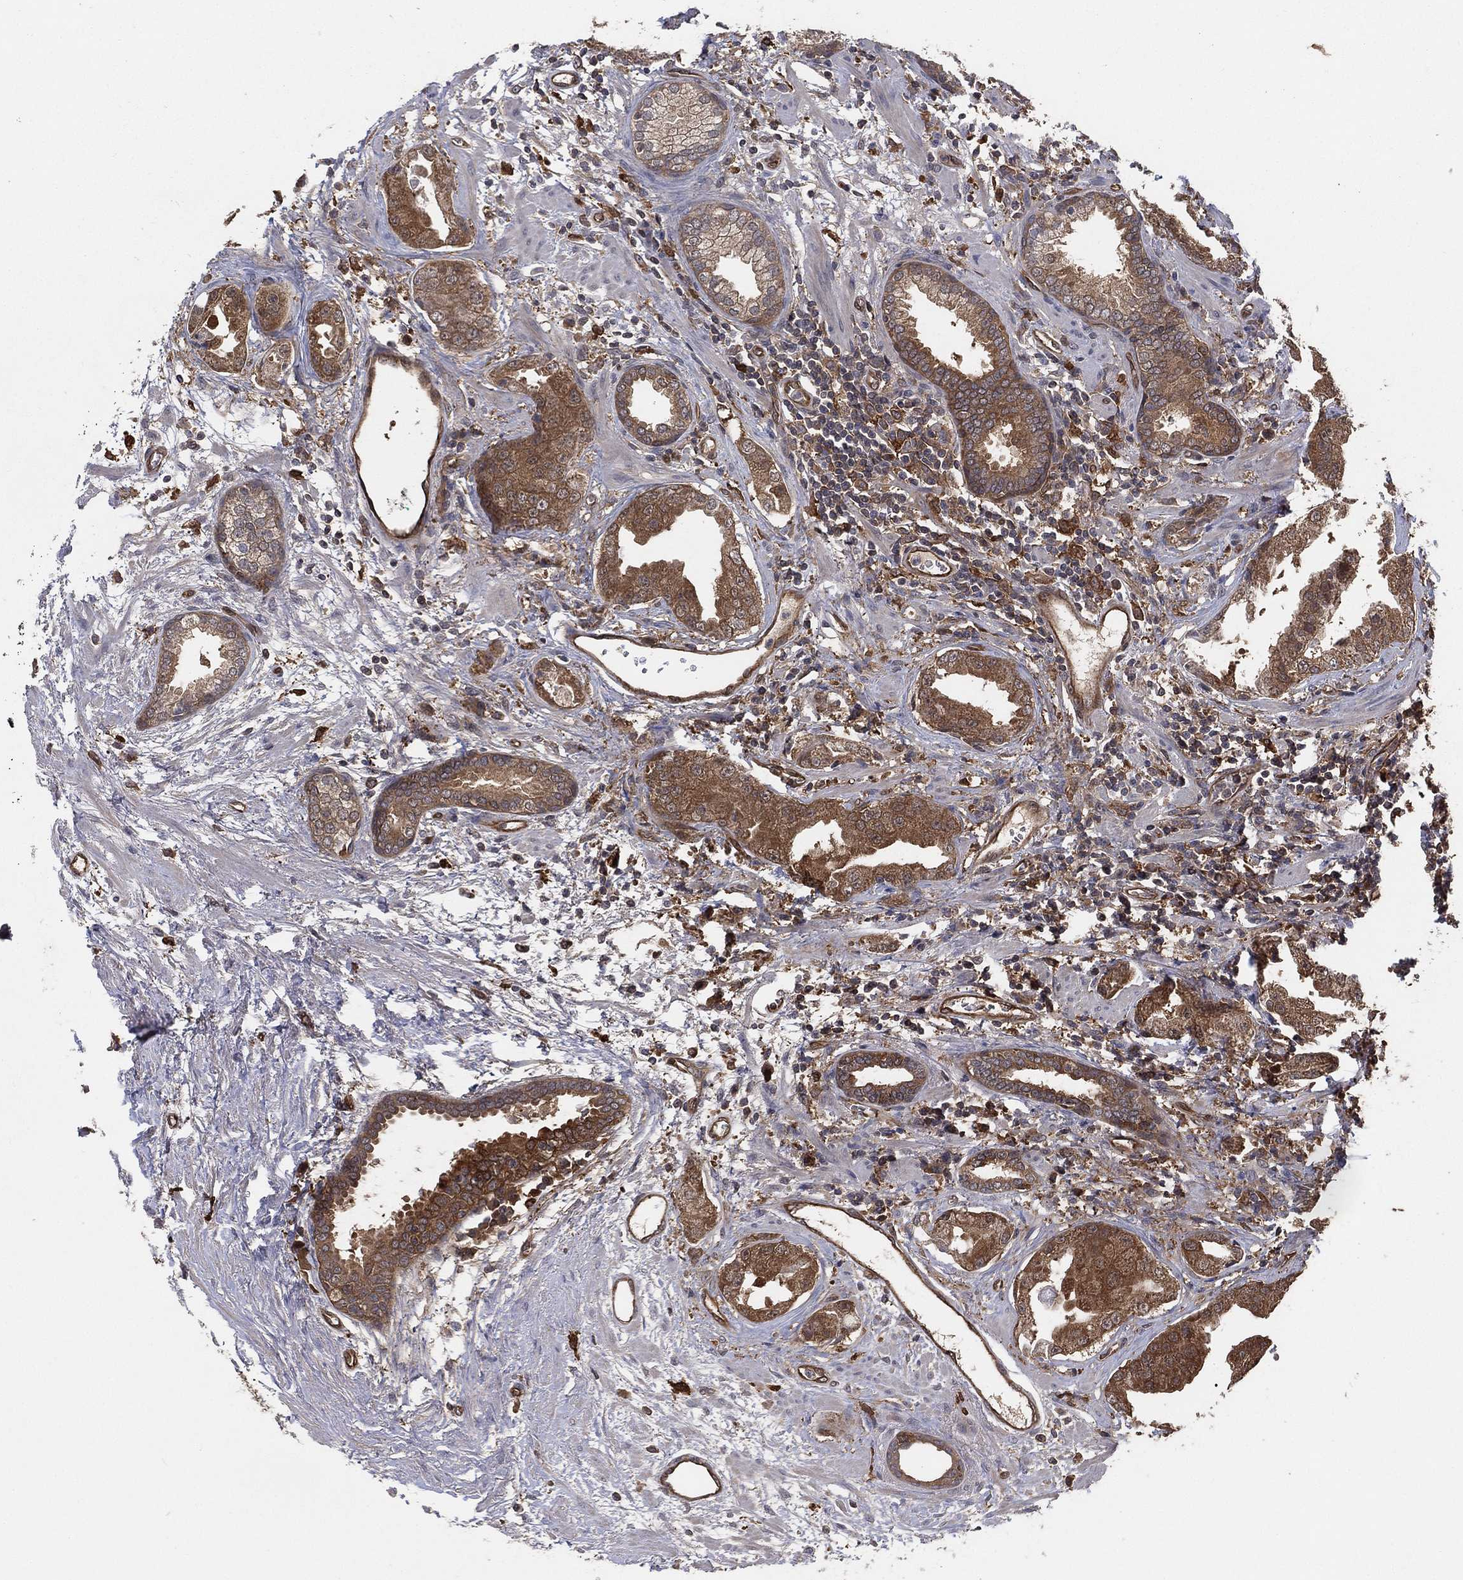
{"staining": {"intensity": "strong", "quantity": "25%-75%", "location": "cytoplasmic/membranous"}, "tissue": "prostate cancer", "cell_type": "Tumor cells", "image_type": "cancer", "snomed": [{"axis": "morphology", "description": "Adenocarcinoma, Low grade"}, {"axis": "topography", "description": "Prostate"}], "caption": "Immunohistochemistry (IHC) of adenocarcinoma (low-grade) (prostate) reveals high levels of strong cytoplasmic/membranous positivity in about 25%-75% of tumor cells. The staining was performed using DAB (3,3'-diaminobenzidine) to visualize the protein expression in brown, while the nuclei were stained in blue with hematoxylin (Magnification: 20x).", "gene": "PSMG4", "patient": {"sex": "male", "age": 62}}